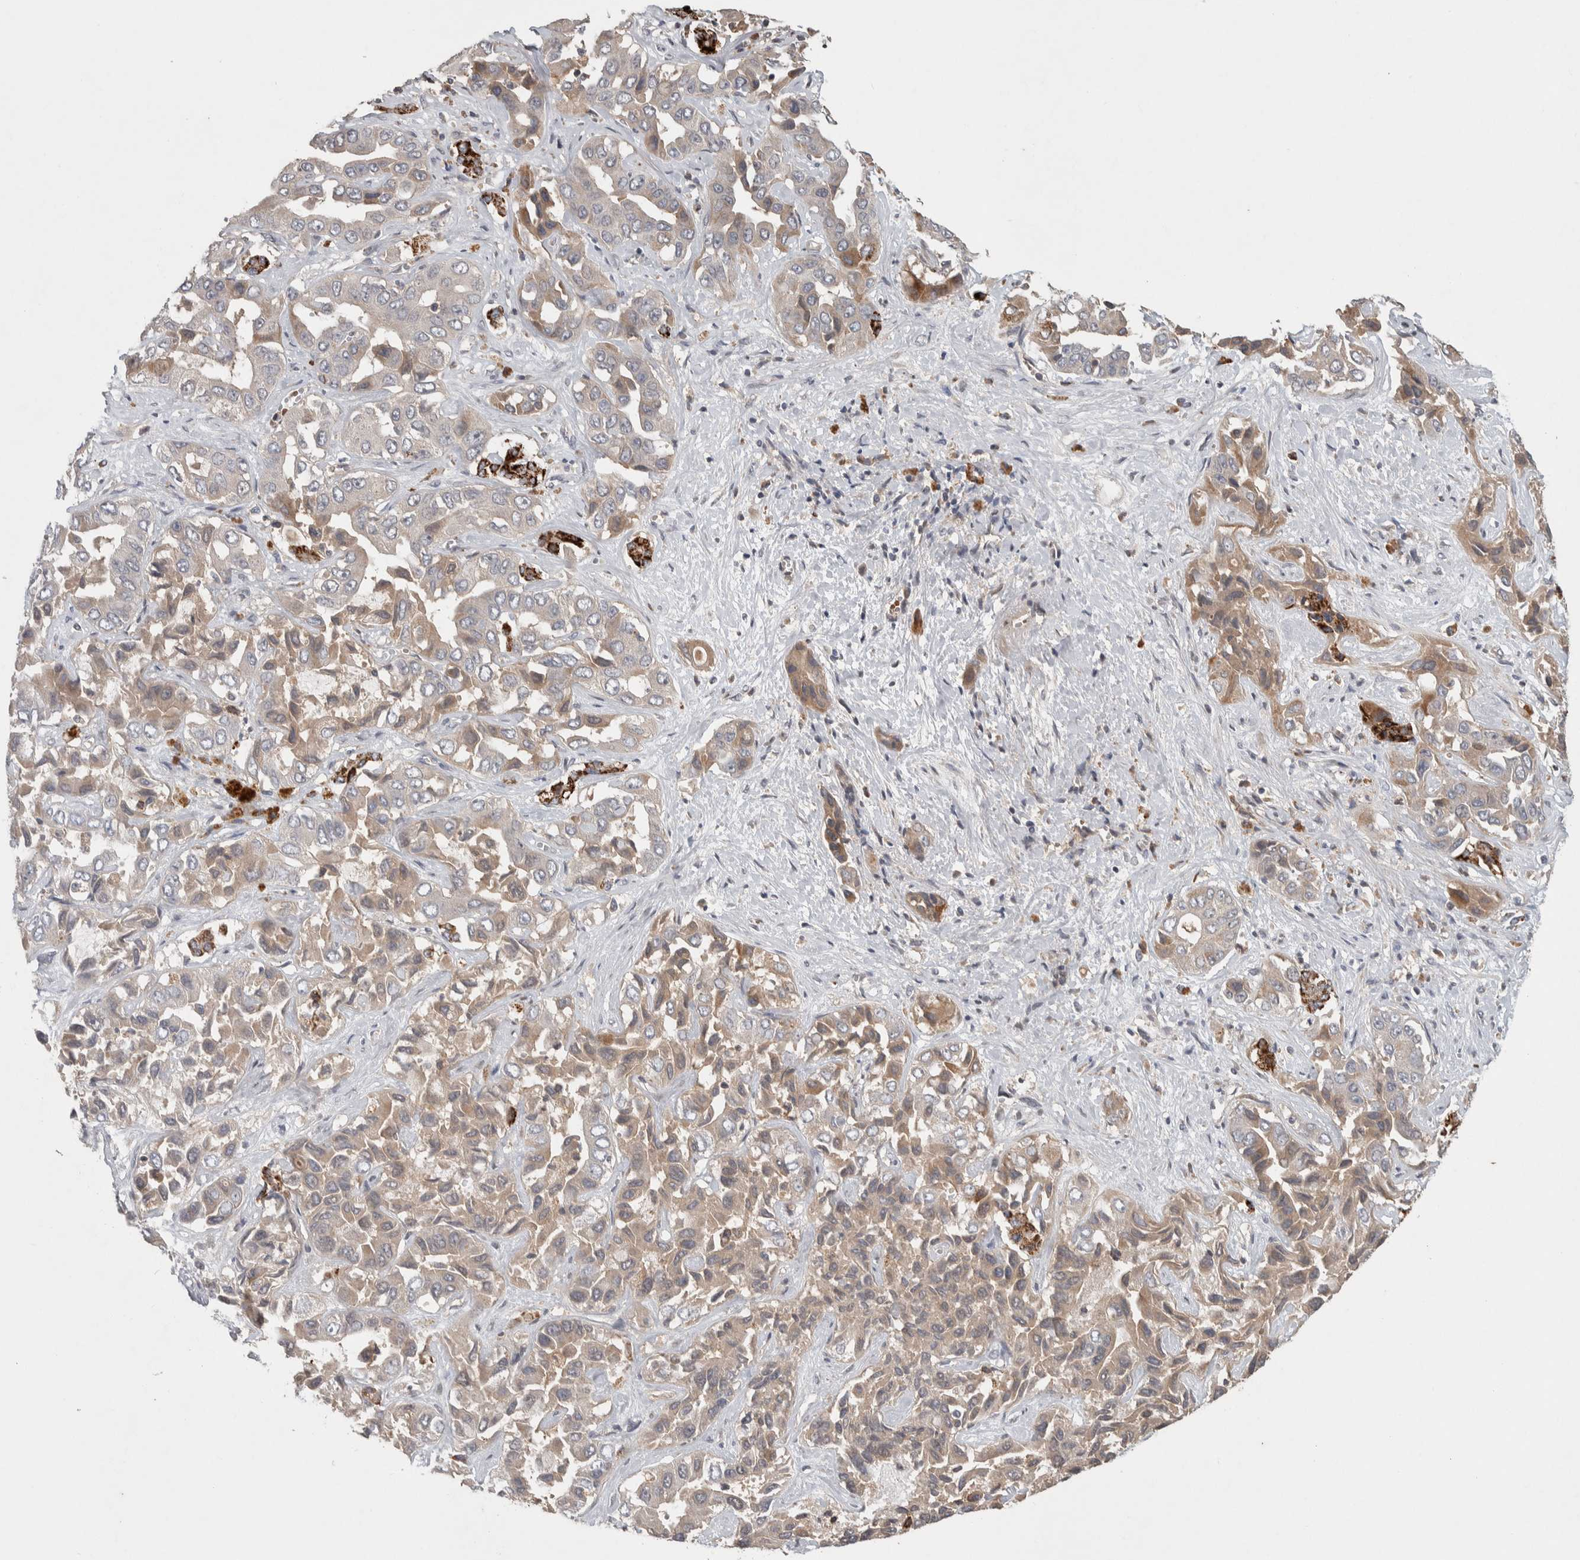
{"staining": {"intensity": "weak", "quantity": "25%-75%", "location": "cytoplasmic/membranous"}, "tissue": "liver cancer", "cell_type": "Tumor cells", "image_type": "cancer", "snomed": [{"axis": "morphology", "description": "Cholangiocarcinoma"}, {"axis": "topography", "description": "Liver"}], "caption": "Immunohistochemistry of liver cholangiocarcinoma reveals low levels of weak cytoplasmic/membranous expression in approximately 25%-75% of tumor cells.", "gene": "CHRM3", "patient": {"sex": "female", "age": 52}}